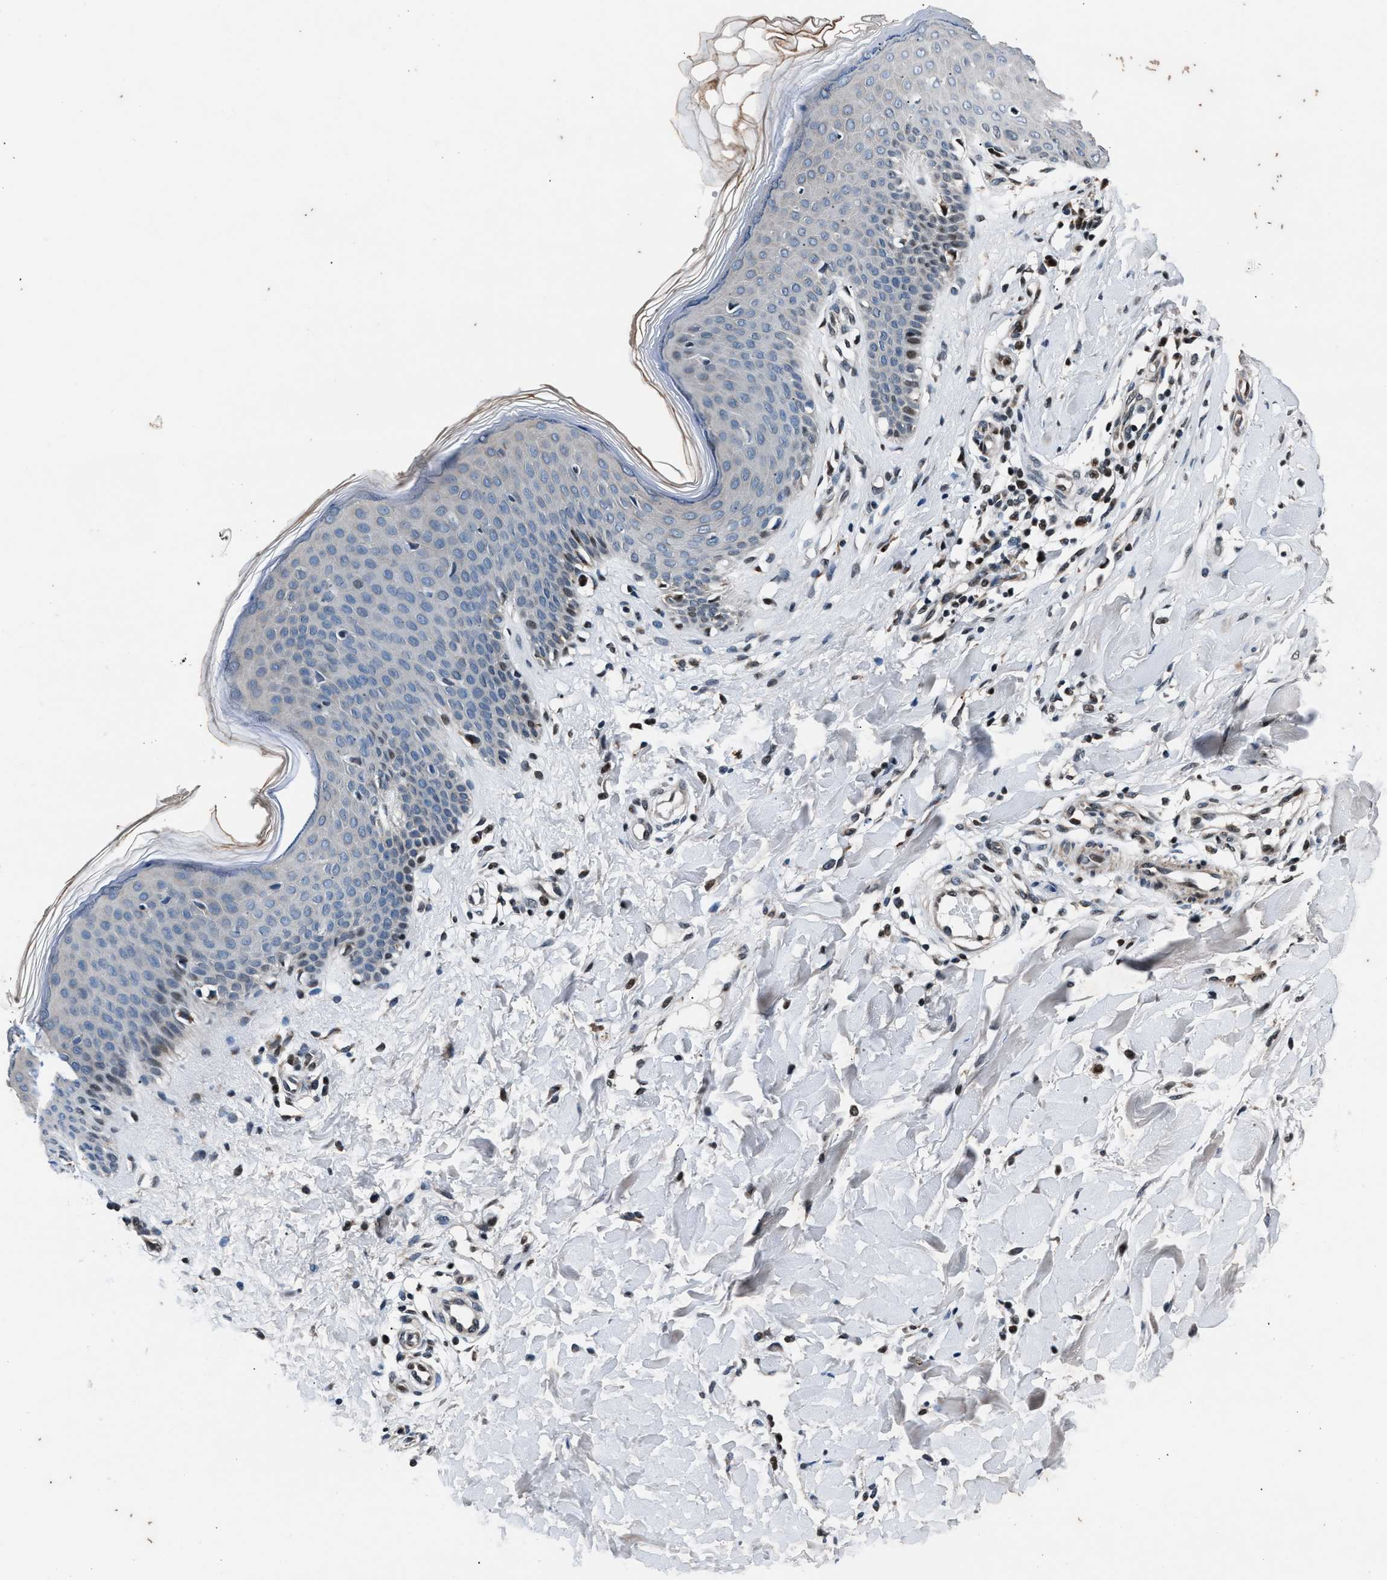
{"staining": {"intensity": "strong", "quantity": "25%-75%", "location": "cytoplasmic/membranous"}, "tissue": "skin", "cell_type": "Fibroblasts", "image_type": "normal", "snomed": [{"axis": "morphology", "description": "Normal tissue, NOS"}, {"axis": "topography", "description": "Skin"}], "caption": "Brown immunohistochemical staining in unremarkable human skin reveals strong cytoplasmic/membranous expression in about 25%-75% of fibroblasts.", "gene": "PRRC2B", "patient": {"sex": "male", "age": 41}}